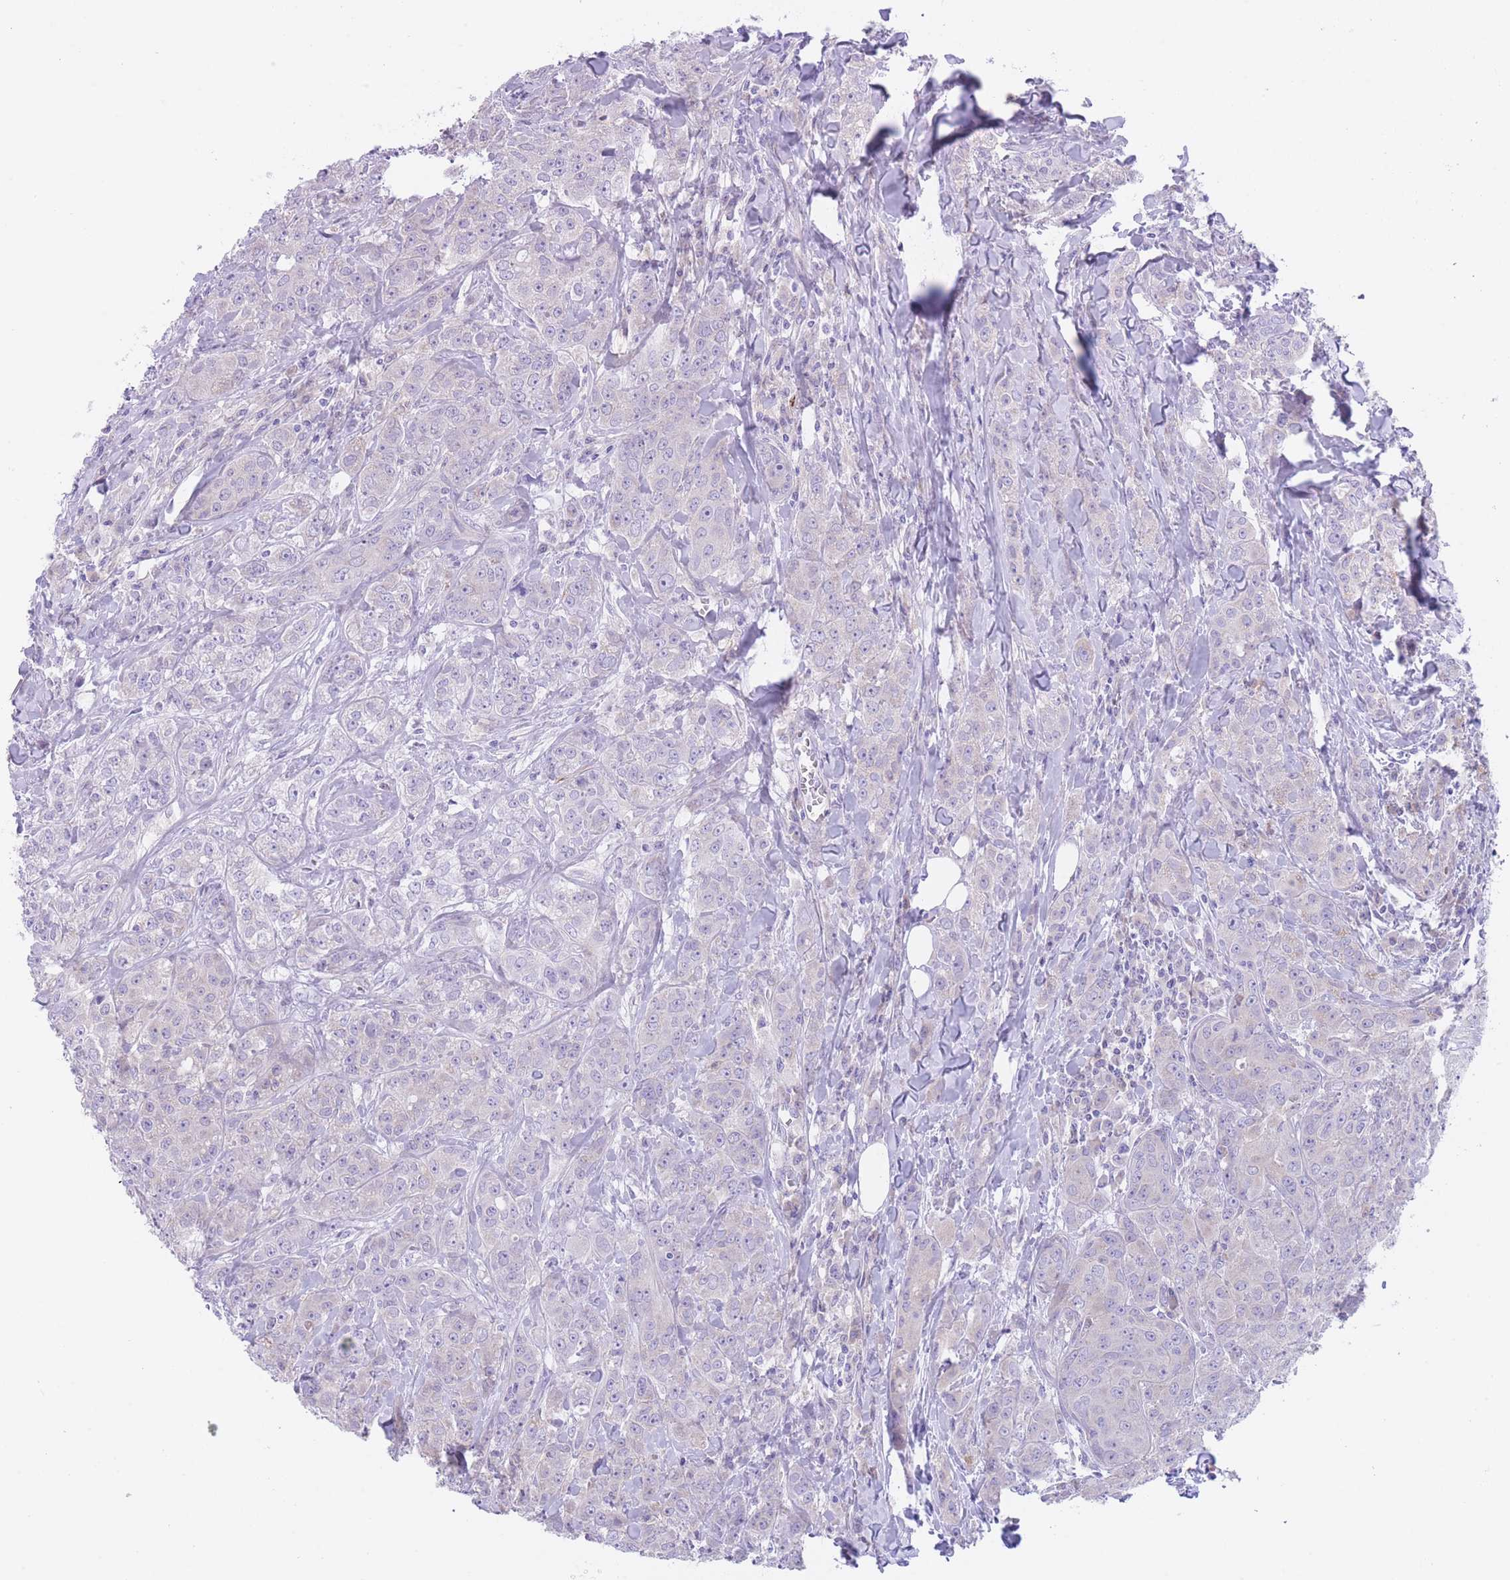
{"staining": {"intensity": "negative", "quantity": "none", "location": "none"}, "tissue": "breast cancer", "cell_type": "Tumor cells", "image_type": "cancer", "snomed": [{"axis": "morphology", "description": "Duct carcinoma"}, {"axis": "topography", "description": "Breast"}], "caption": "Immunohistochemistry (IHC) image of neoplastic tissue: human breast cancer stained with DAB shows no significant protein positivity in tumor cells.", "gene": "QTRT1", "patient": {"sex": "female", "age": 43}}